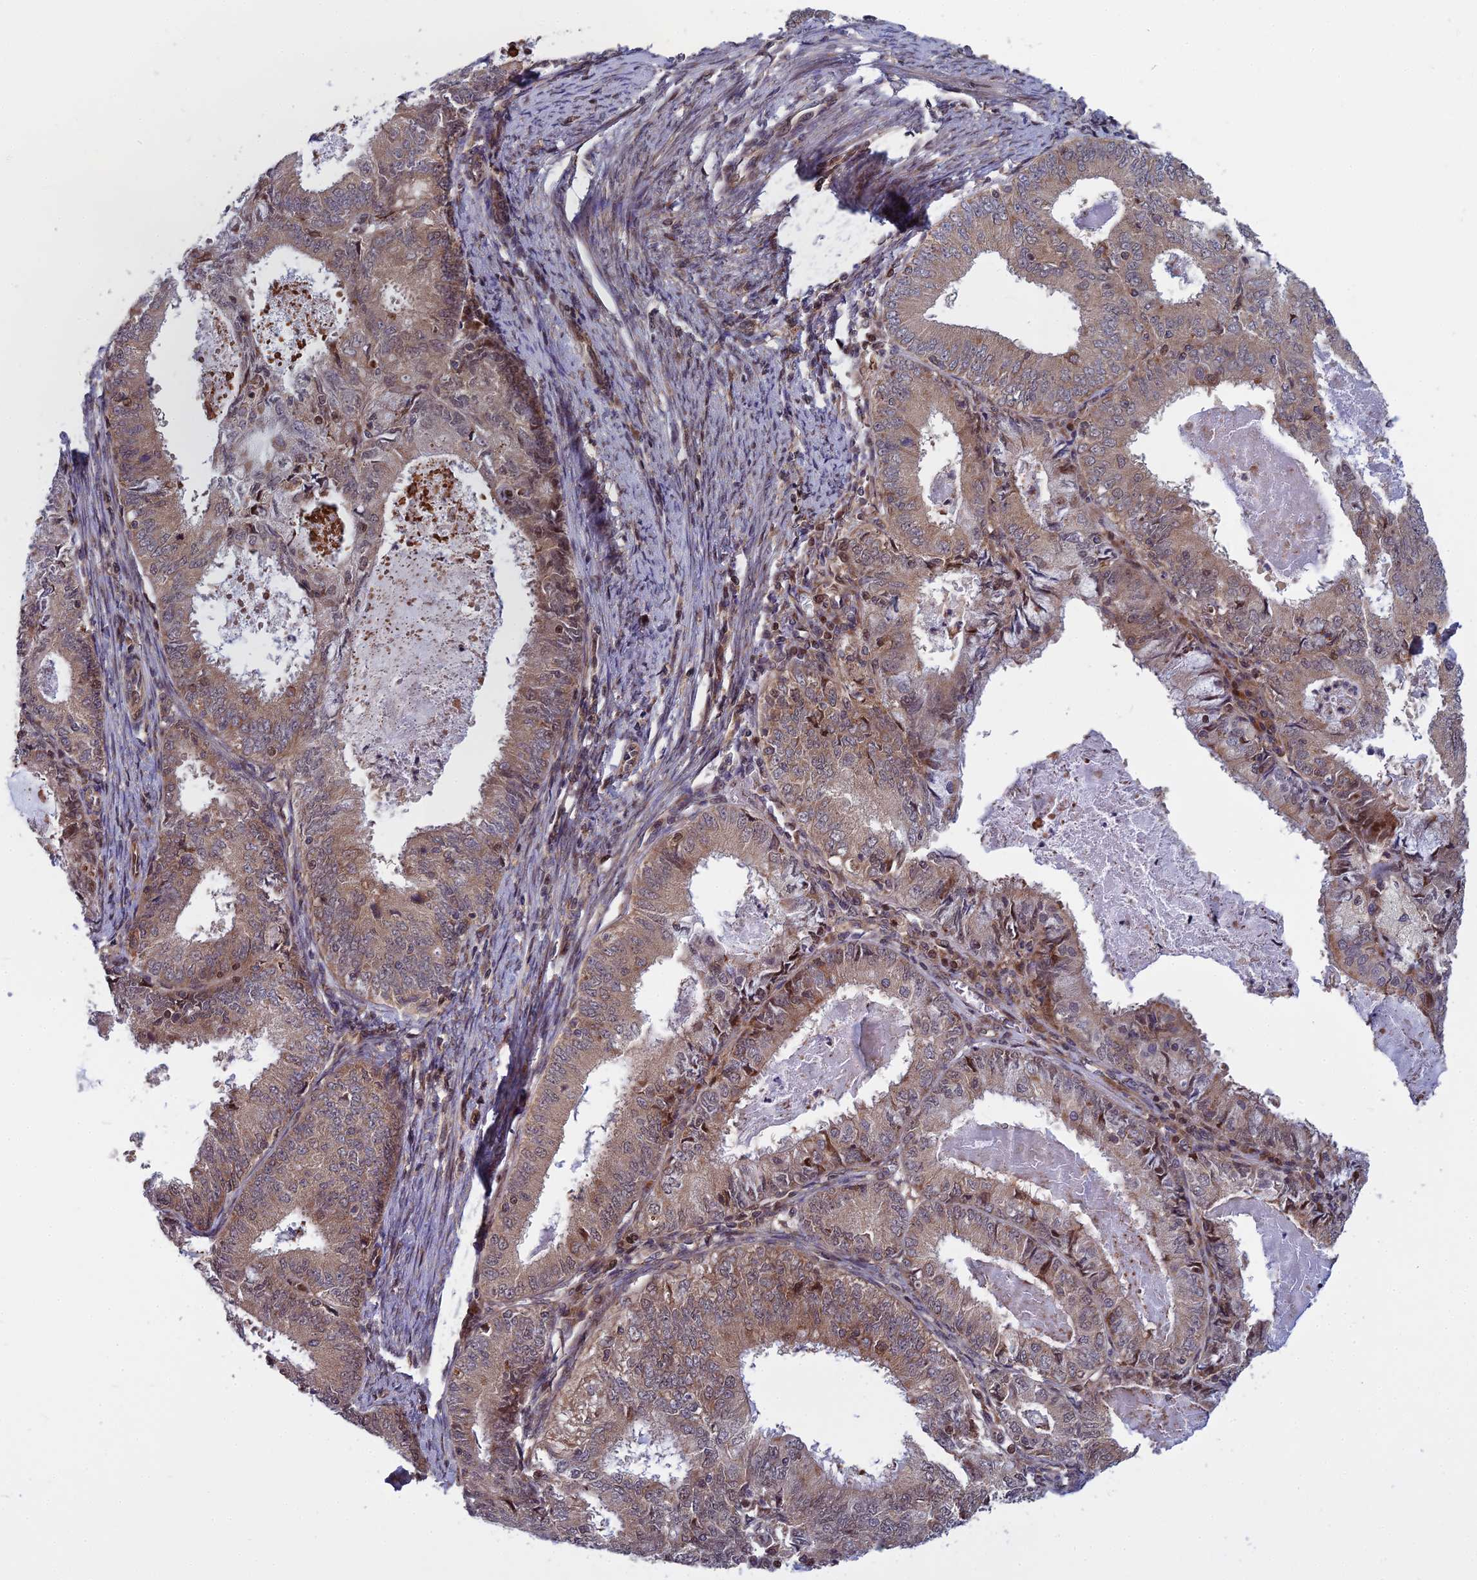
{"staining": {"intensity": "moderate", "quantity": ">75%", "location": "cytoplasmic/membranous,nuclear"}, "tissue": "endometrial cancer", "cell_type": "Tumor cells", "image_type": "cancer", "snomed": [{"axis": "morphology", "description": "Adenocarcinoma, NOS"}, {"axis": "topography", "description": "Endometrium"}], "caption": "Immunohistochemical staining of endometrial cancer (adenocarcinoma) displays medium levels of moderate cytoplasmic/membranous and nuclear protein staining in approximately >75% of tumor cells.", "gene": "COMMD2", "patient": {"sex": "female", "age": 57}}